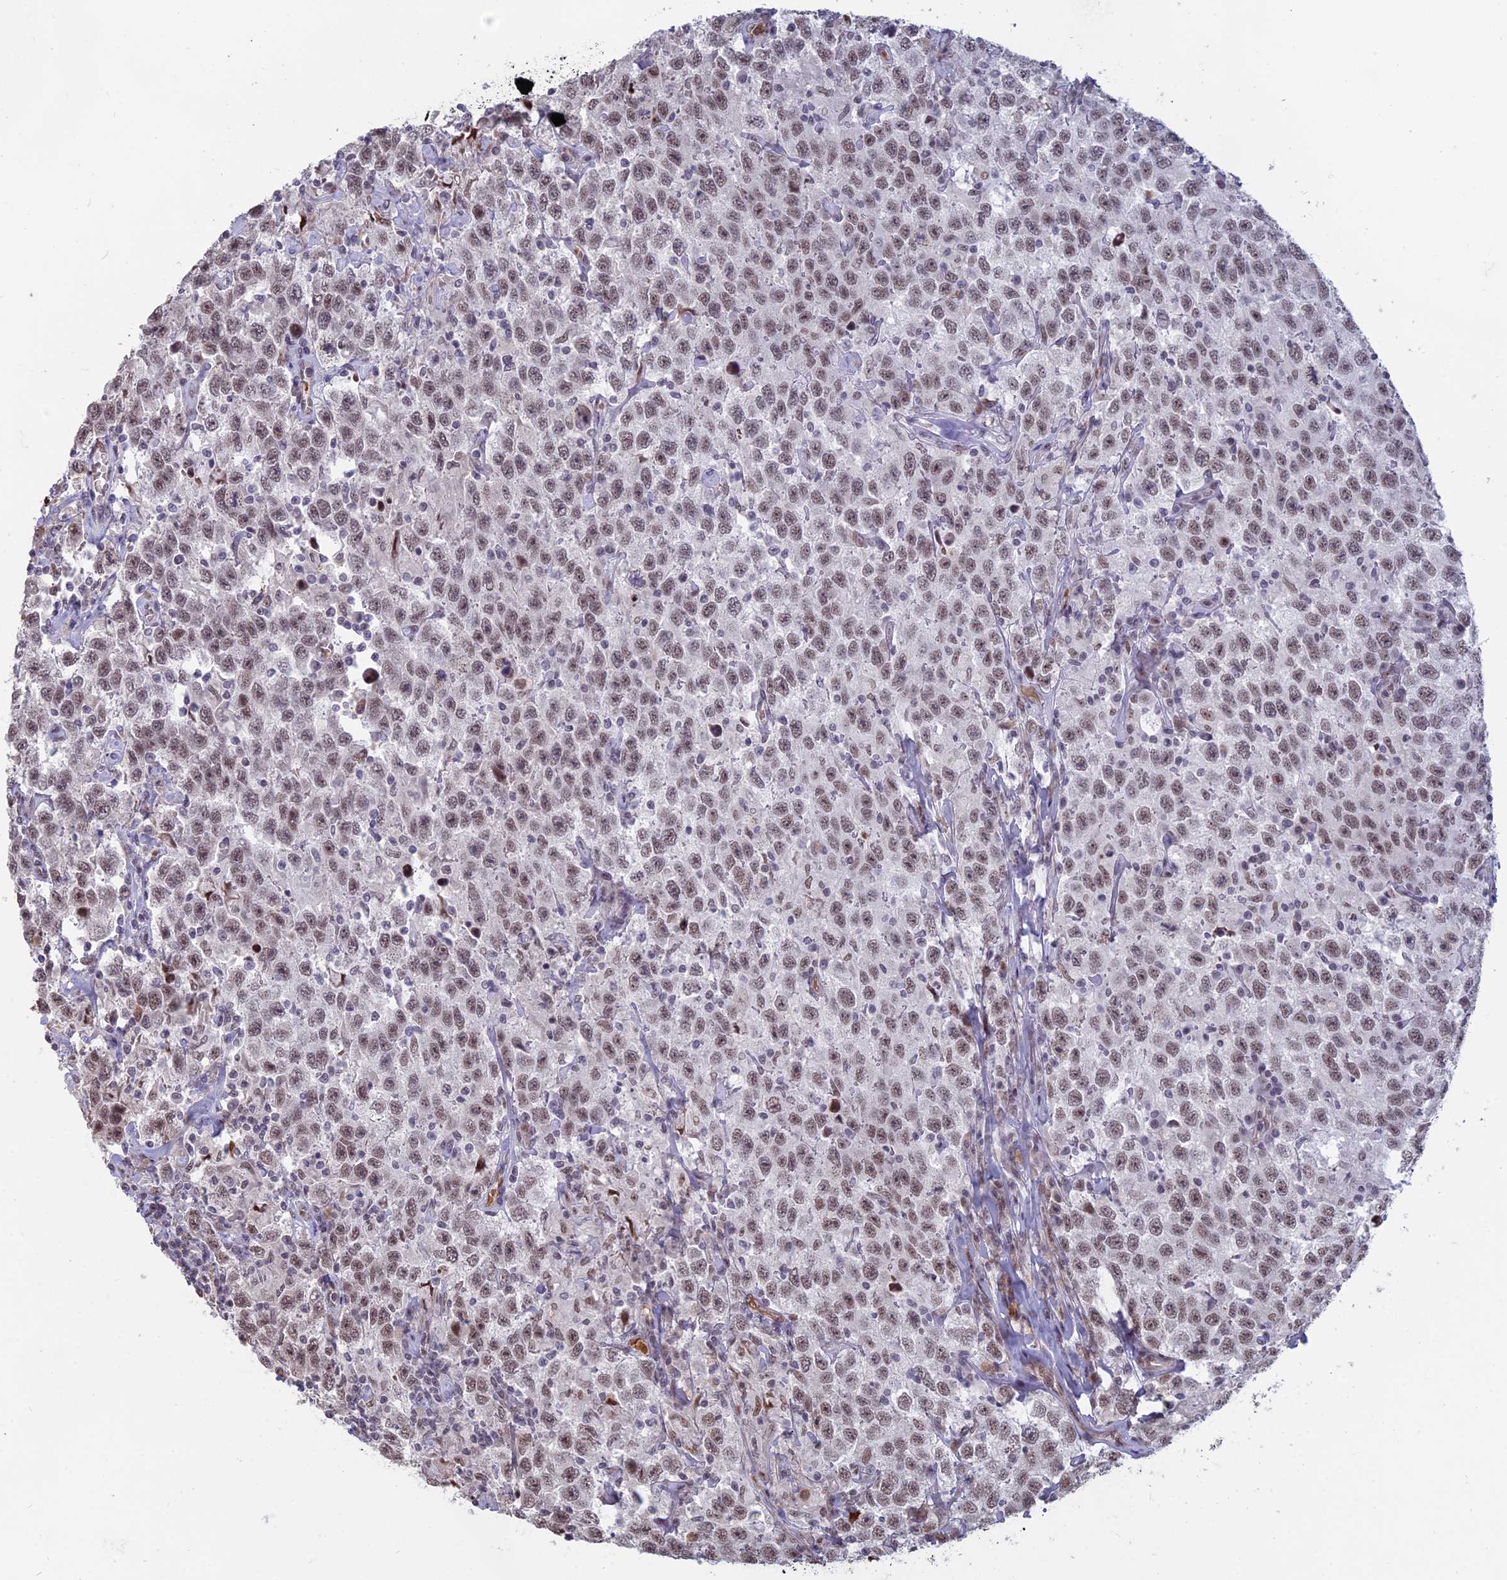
{"staining": {"intensity": "moderate", "quantity": ">75%", "location": "nuclear"}, "tissue": "testis cancer", "cell_type": "Tumor cells", "image_type": "cancer", "snomed": [{"axis": "morphology", "description": "Seminoma, NOS"}, {"axis": "topography", "description": "Testis"}], "caption": "Seminoma (testis) stained with a protein marker displays moderate staining in tumor cells.", "gene": "MFAP1", "patient": {"sex": "male", "age": 41}}